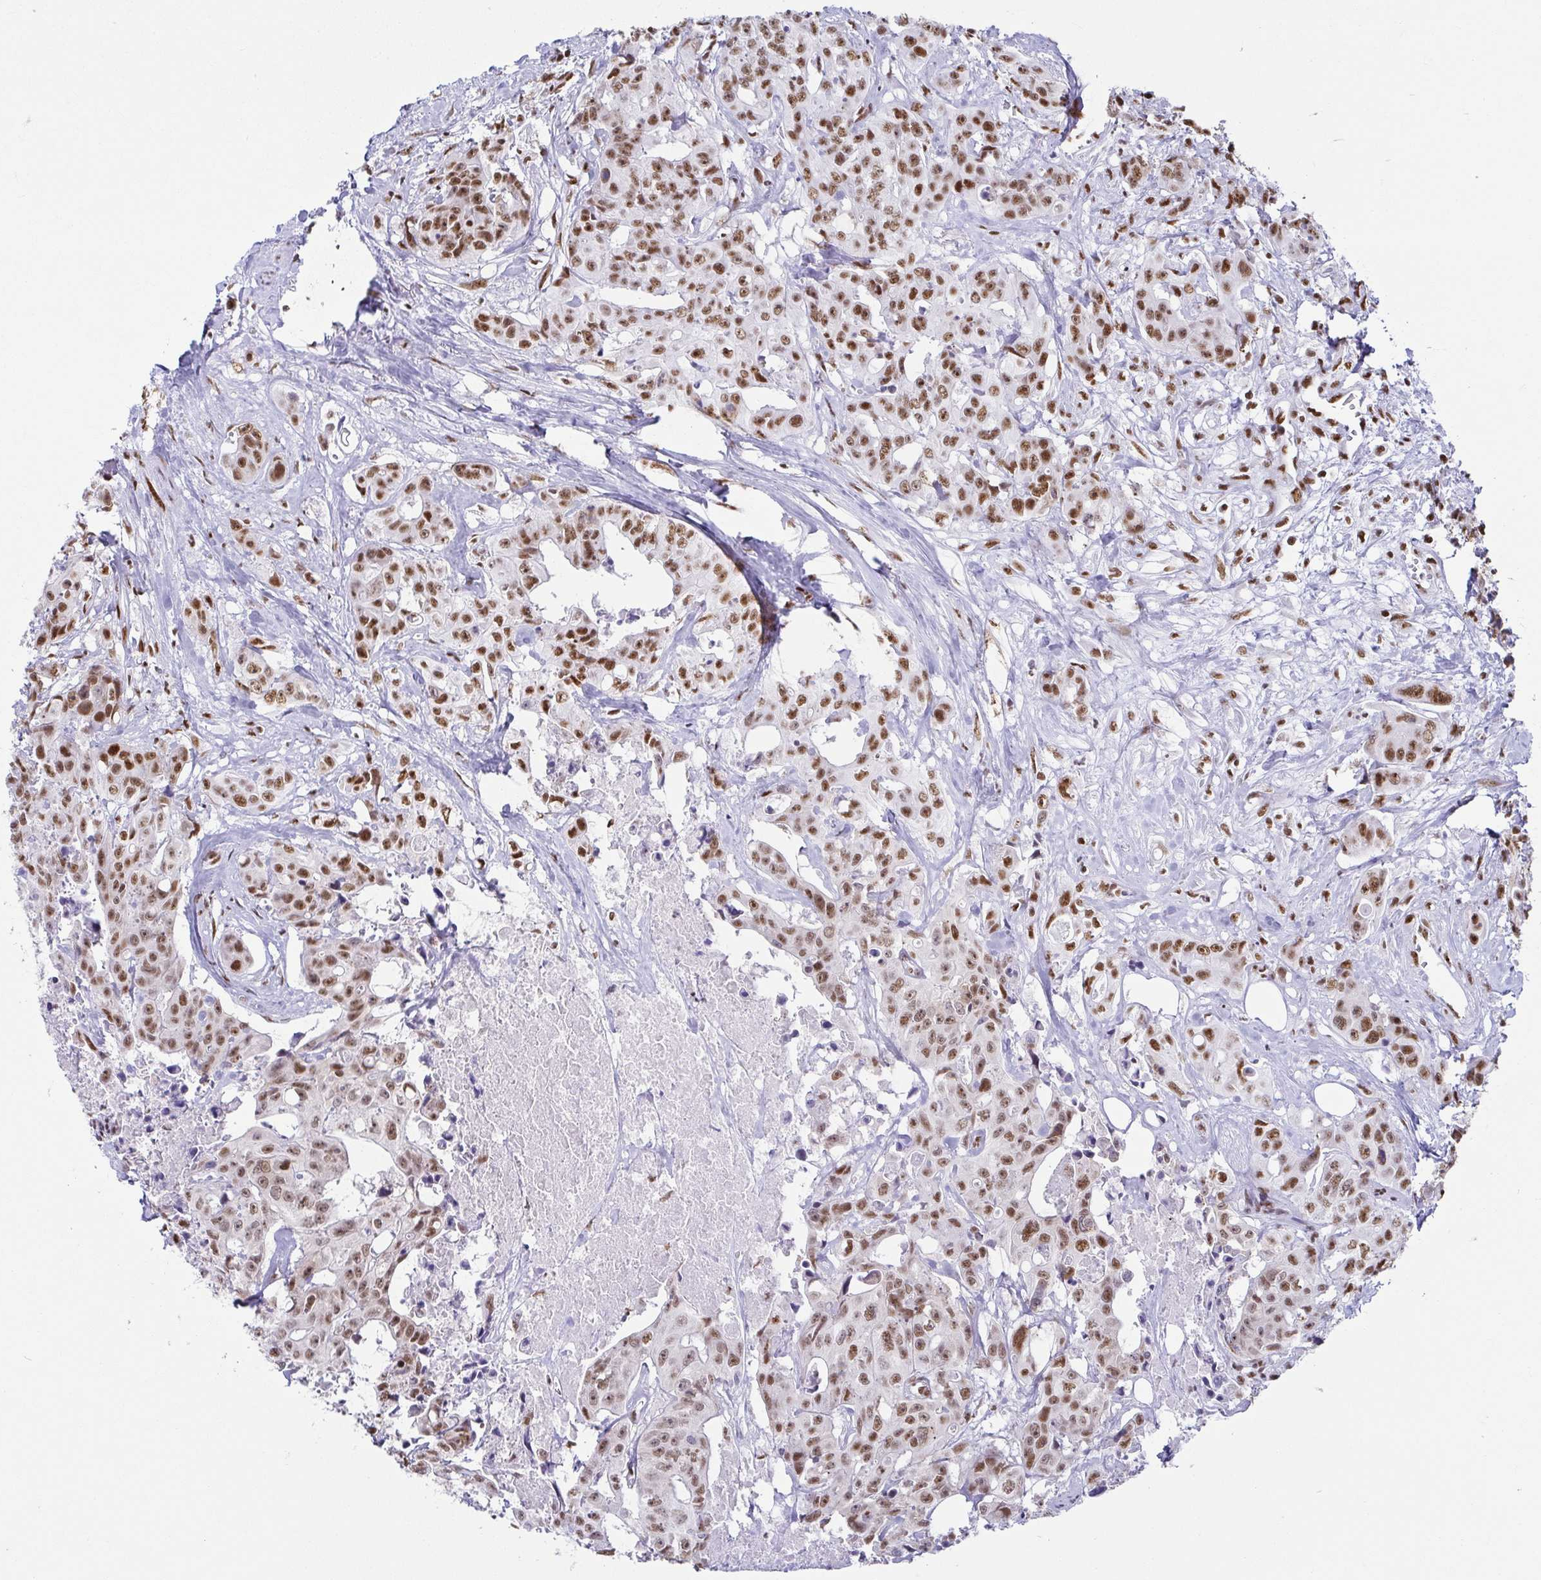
{"staining": {"intensity": "moderate", "quantity": ">75%", "location": "nuclear"}, "tissue": "colorectal cancer", "cell_type": "Tumor cells", "image_type": "cancer", "snomed": [{"axis": "morphology", "description": "Adenocarcinoma, NOS"}, {"axis": "topography", "description": "Rectum"}], "caption": "Colorectal adenocarcinoma stained with a brown dye displays moderate nuclear positive expression in approximately >75% of tumor cells.", "gene": "EWSR1", "patient": {"sex": "female", "age": 62}}